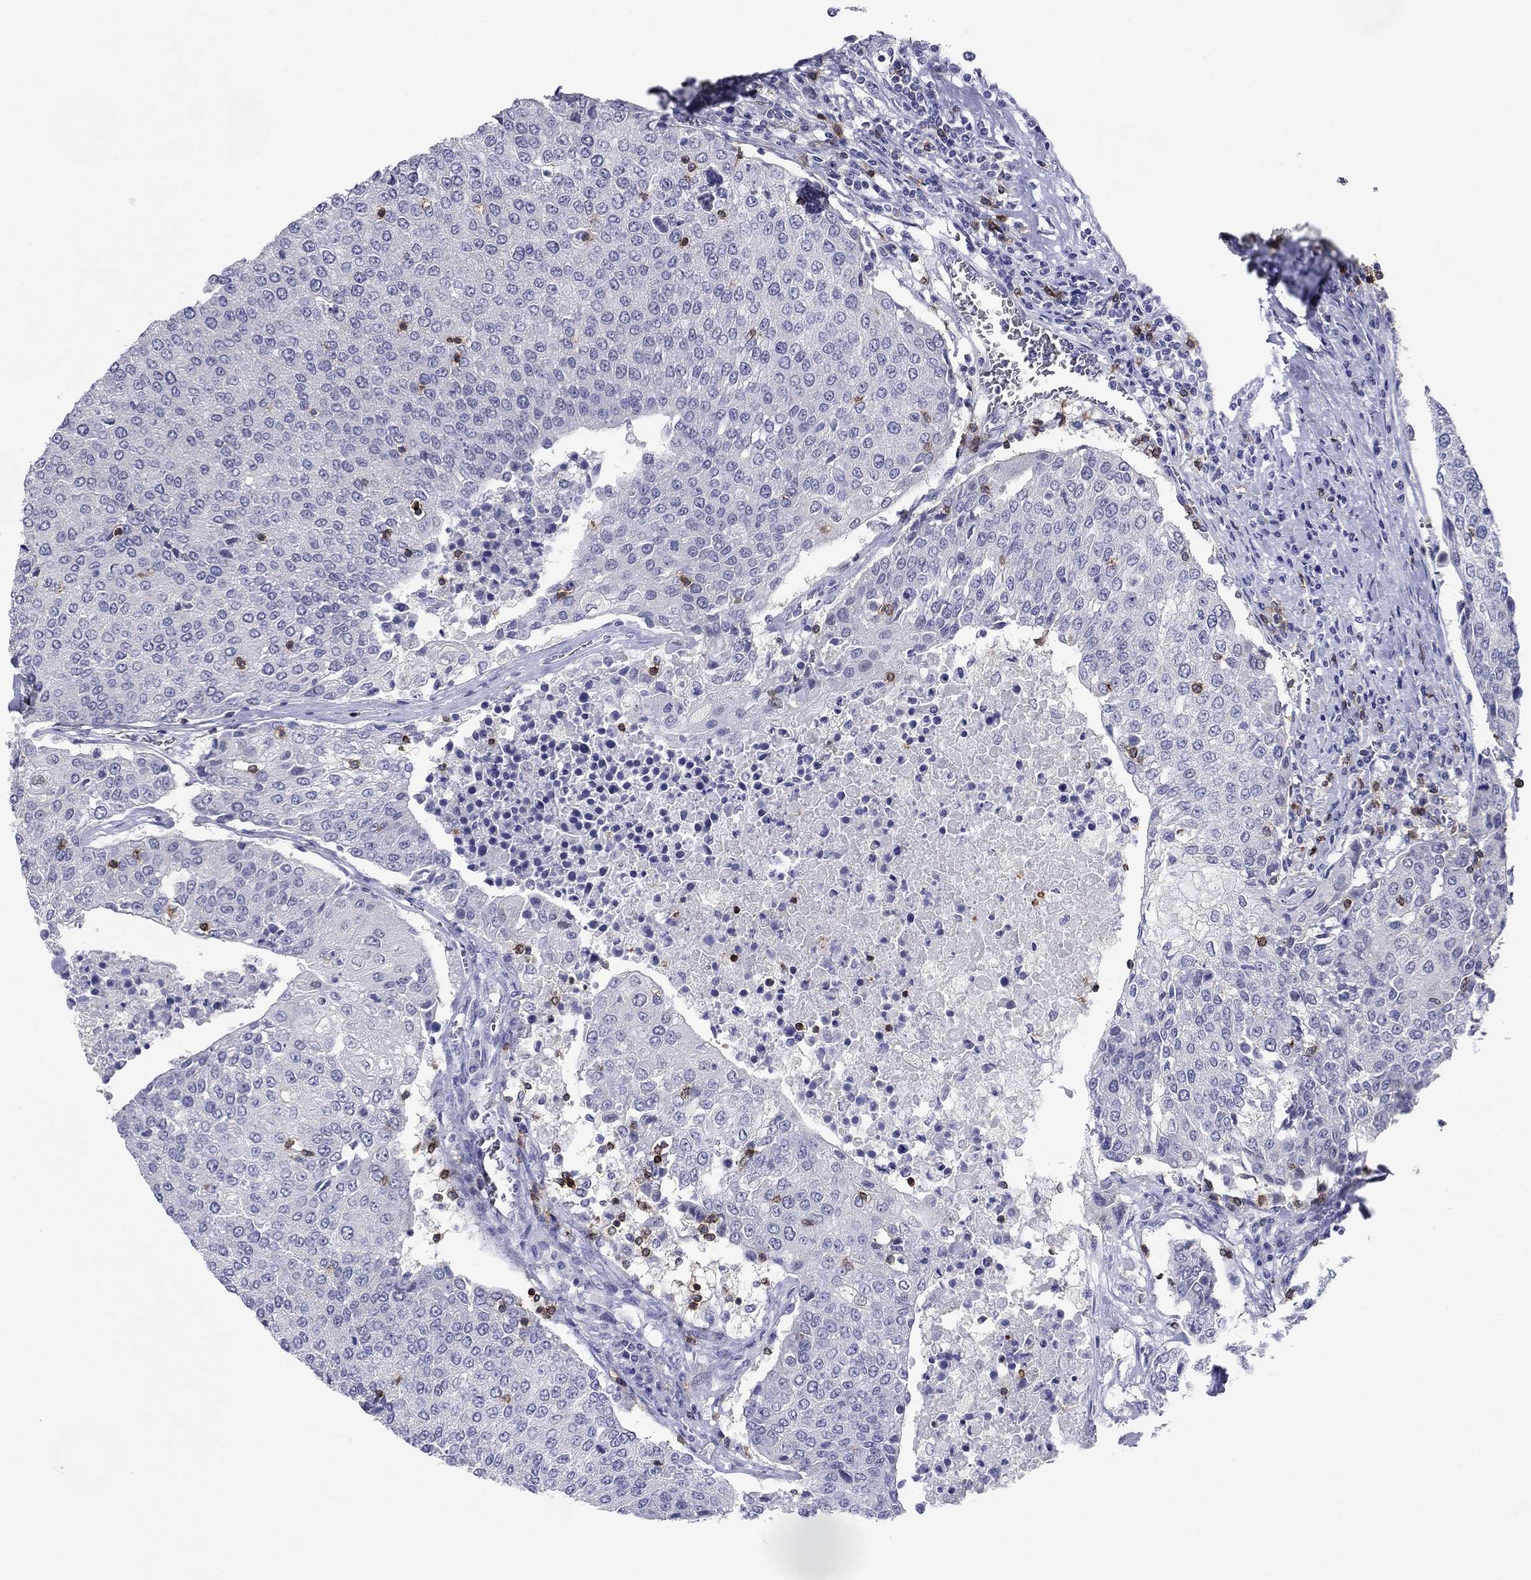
{"staining": {"intensity": "negative", "quantity": "none", "location": "none"}, "tissue": "urothelial cancer", "cell_type": "Tumor cells", "image_type": "cancer", "snomed": [{"axis": "morphology", "description": "Urothelial carcinoma, High grade"}, {"axis": "topography", "description": "Urinary bladder"}], "caption": "A photomicrograph of human urothelial cancer is negative for staining in tumor cells.", "gene": "ITGAE", "patient": {"sex": "female", "age": 85}}